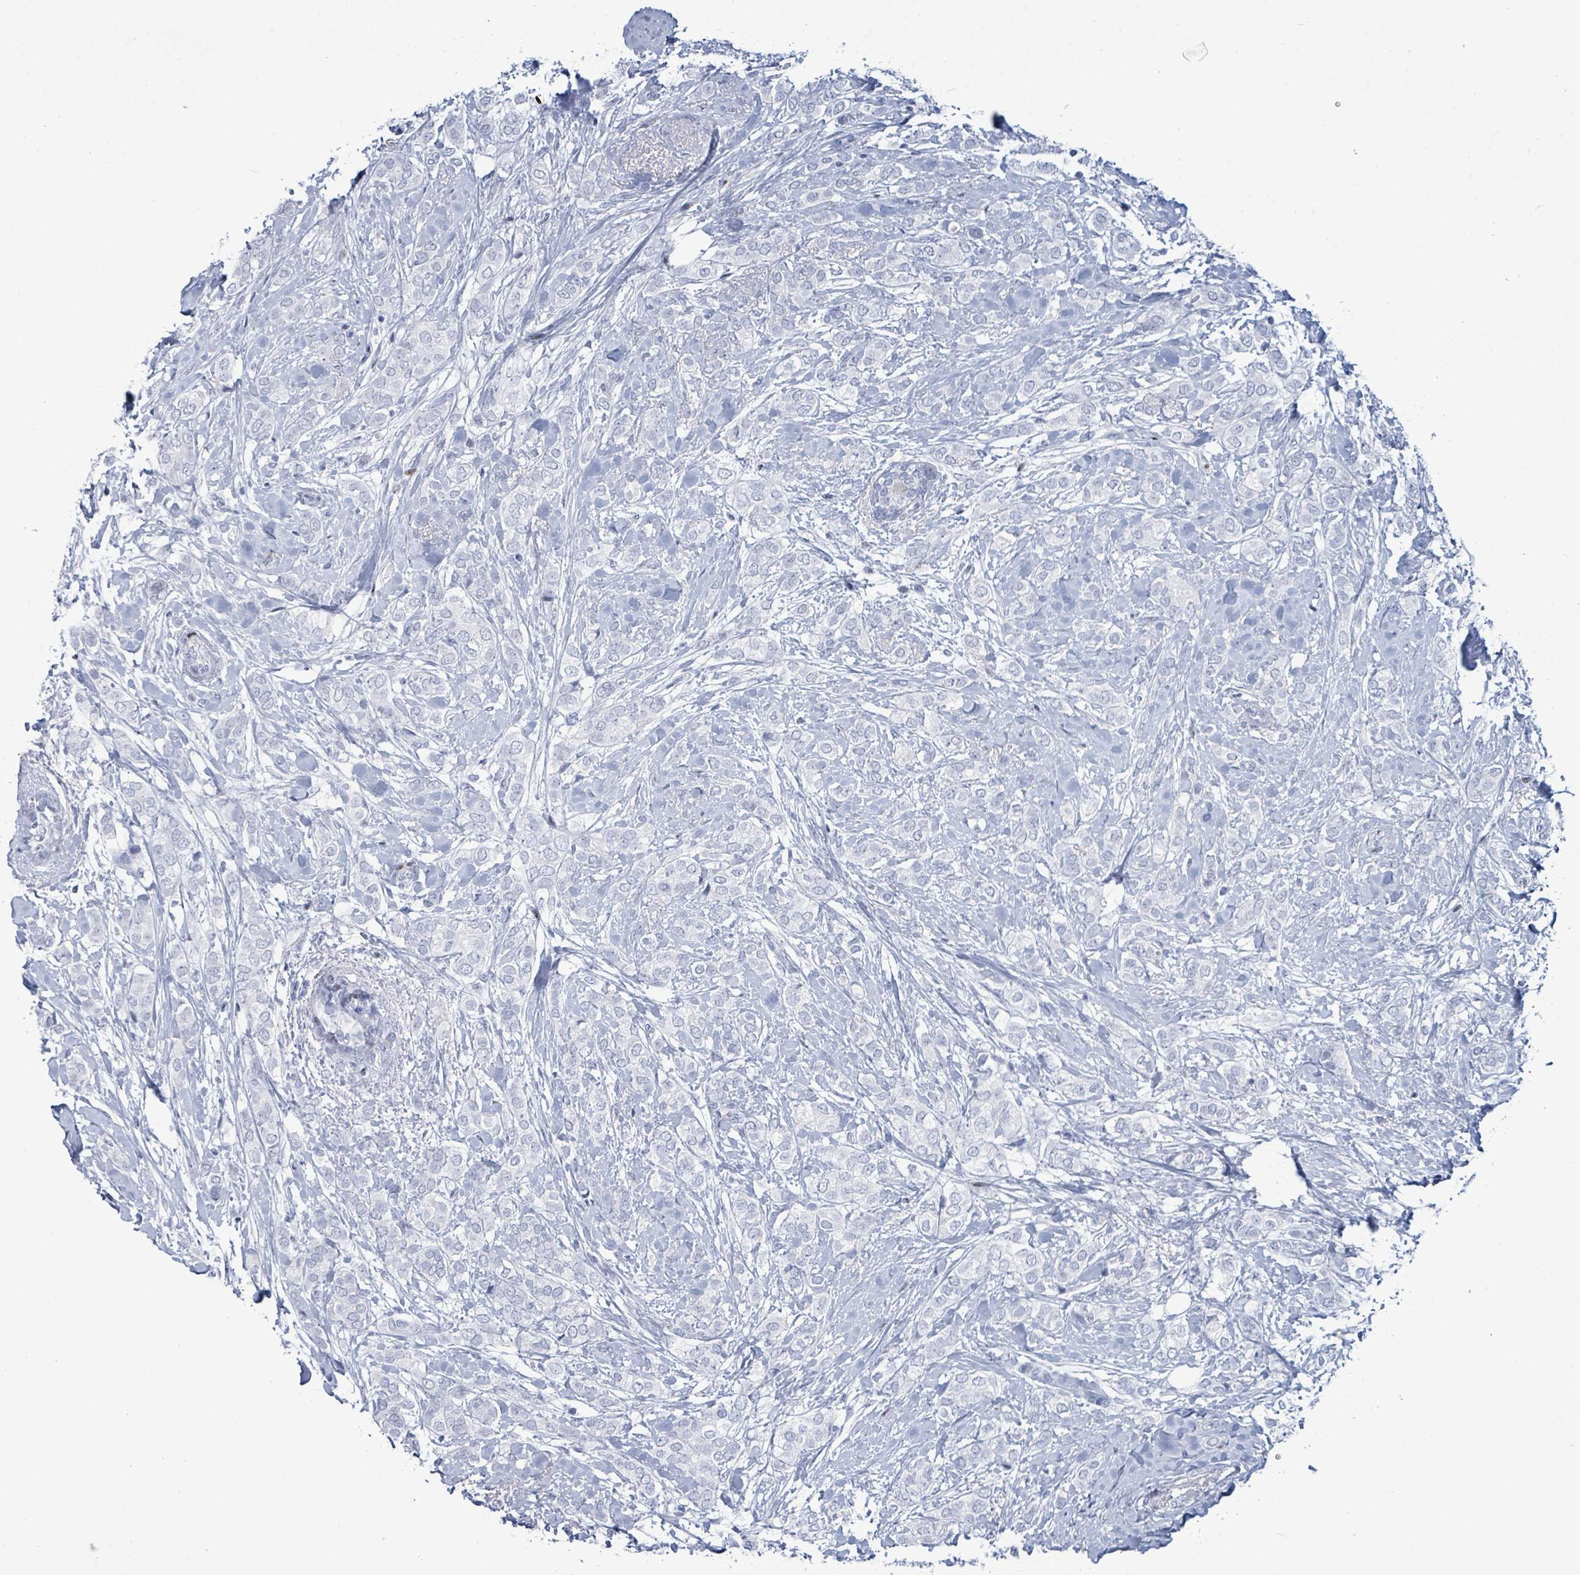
{"staining": {"intensity": "negative", "quantity": "none", "location": "none"}, "tissue": "breast cancer", "cell_type": "Tumor cells", "image_type": "cancer", "snomed": [{"axis": "morphology", "description": "Duct carcinoma"}, {"axis": "topography", "description": "Breast"}], "caption": "The image reveals no staining of tumor cells in breast cancer.", "gene": "MALL", "patient": {"sex": "female", "age": 73}}